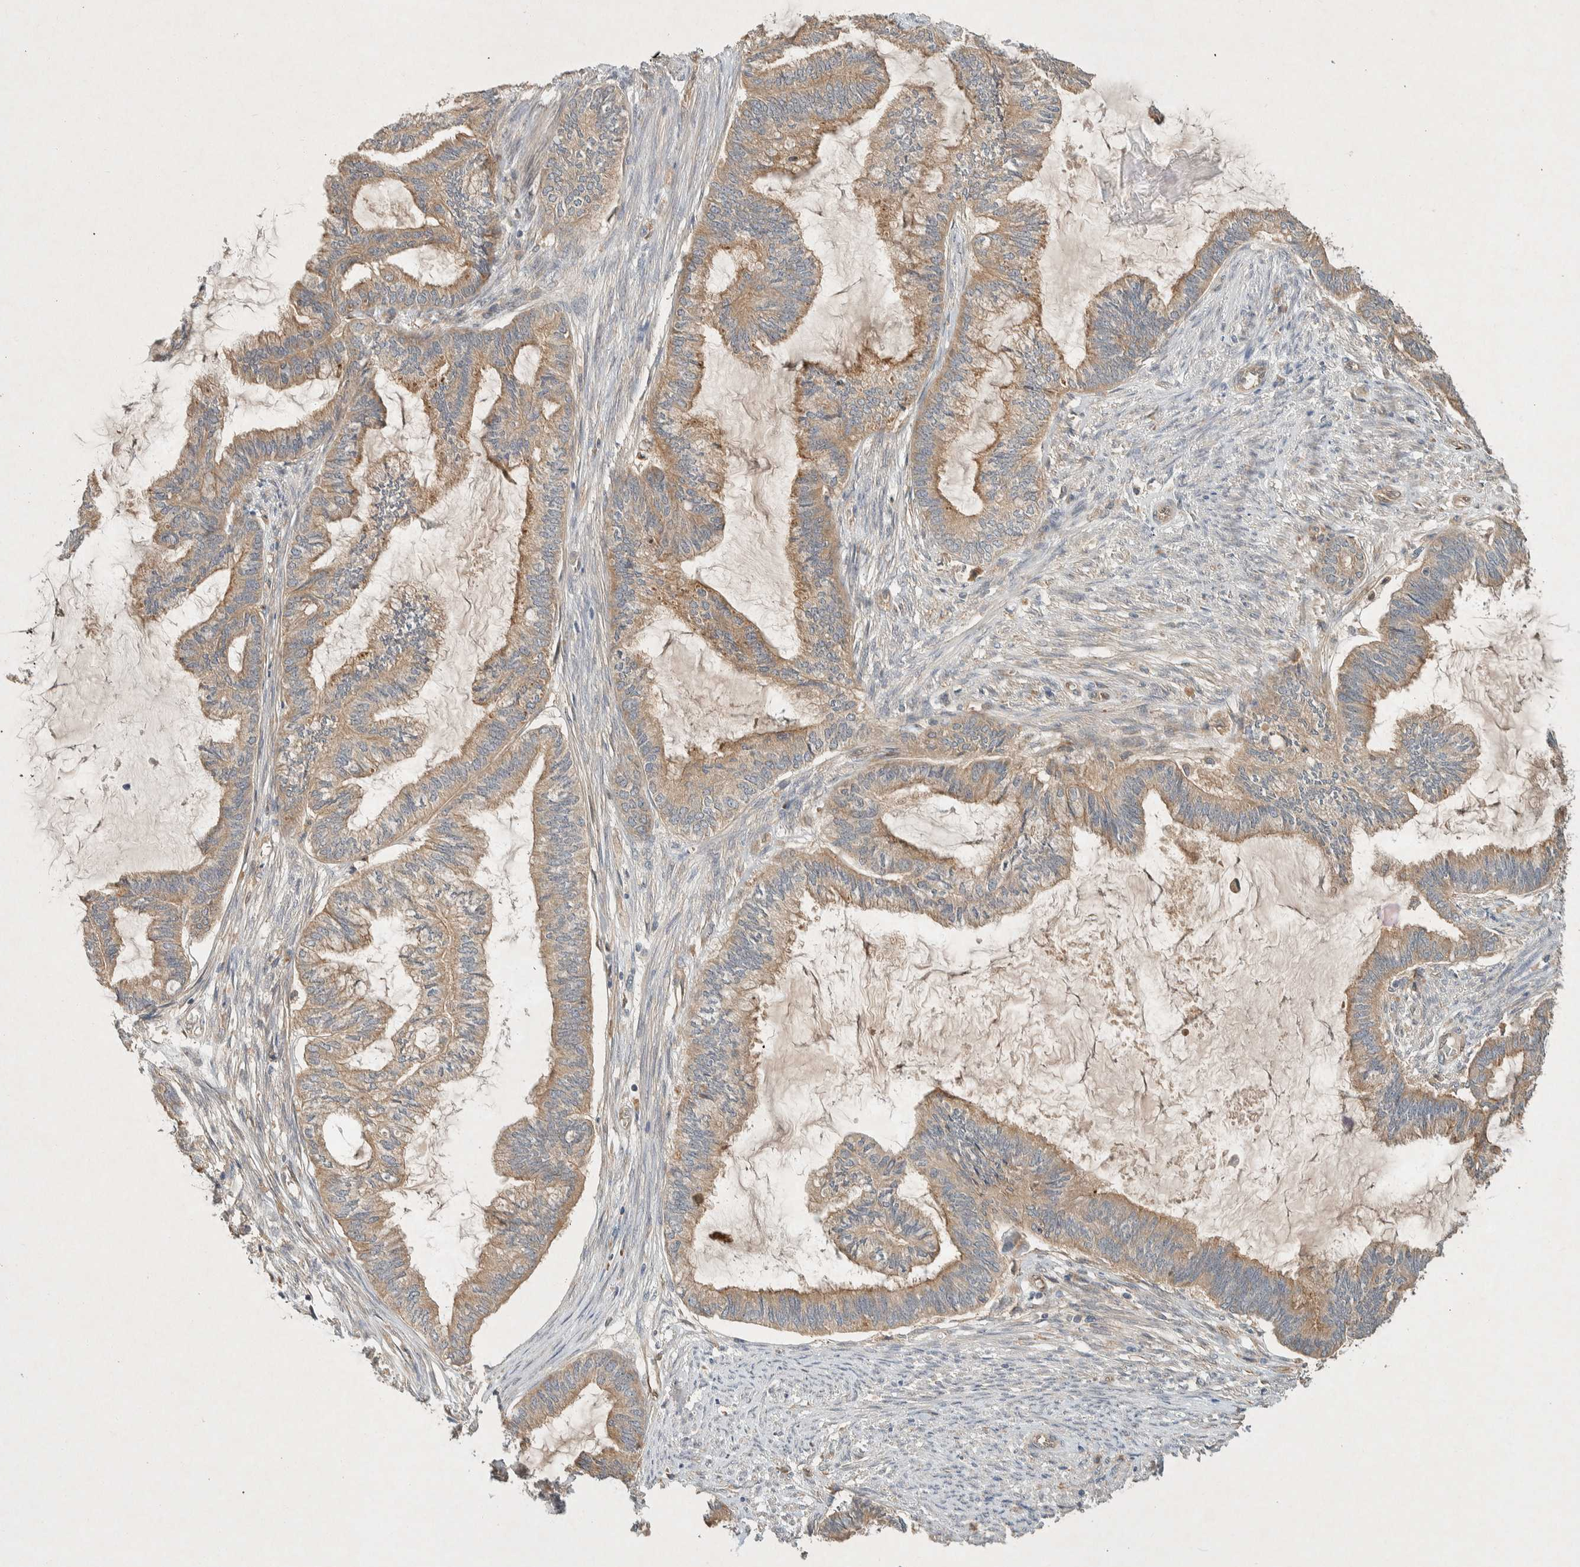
{"staining": {"intensity": "weak", "quantity": ">75%", "location": "cytoplasmic/membranous"}, "tissue": "endometrial cancer", "cell_type": "Tumor cells", "image_type": "cancer", "snomed": [{"axis": "morphology", "description": "Adenocarcinoma, NOS"}, {"axis": "topography", "description": "Endometrium"}], "caption": "Immunohistochemical staining of endometrial cancer displays low levels of weak cytoplasmic/membranous positivity in approximately >75% of tumor cells.", "gene": "PXK", "patient": {"sex": "female", "age": 86}}